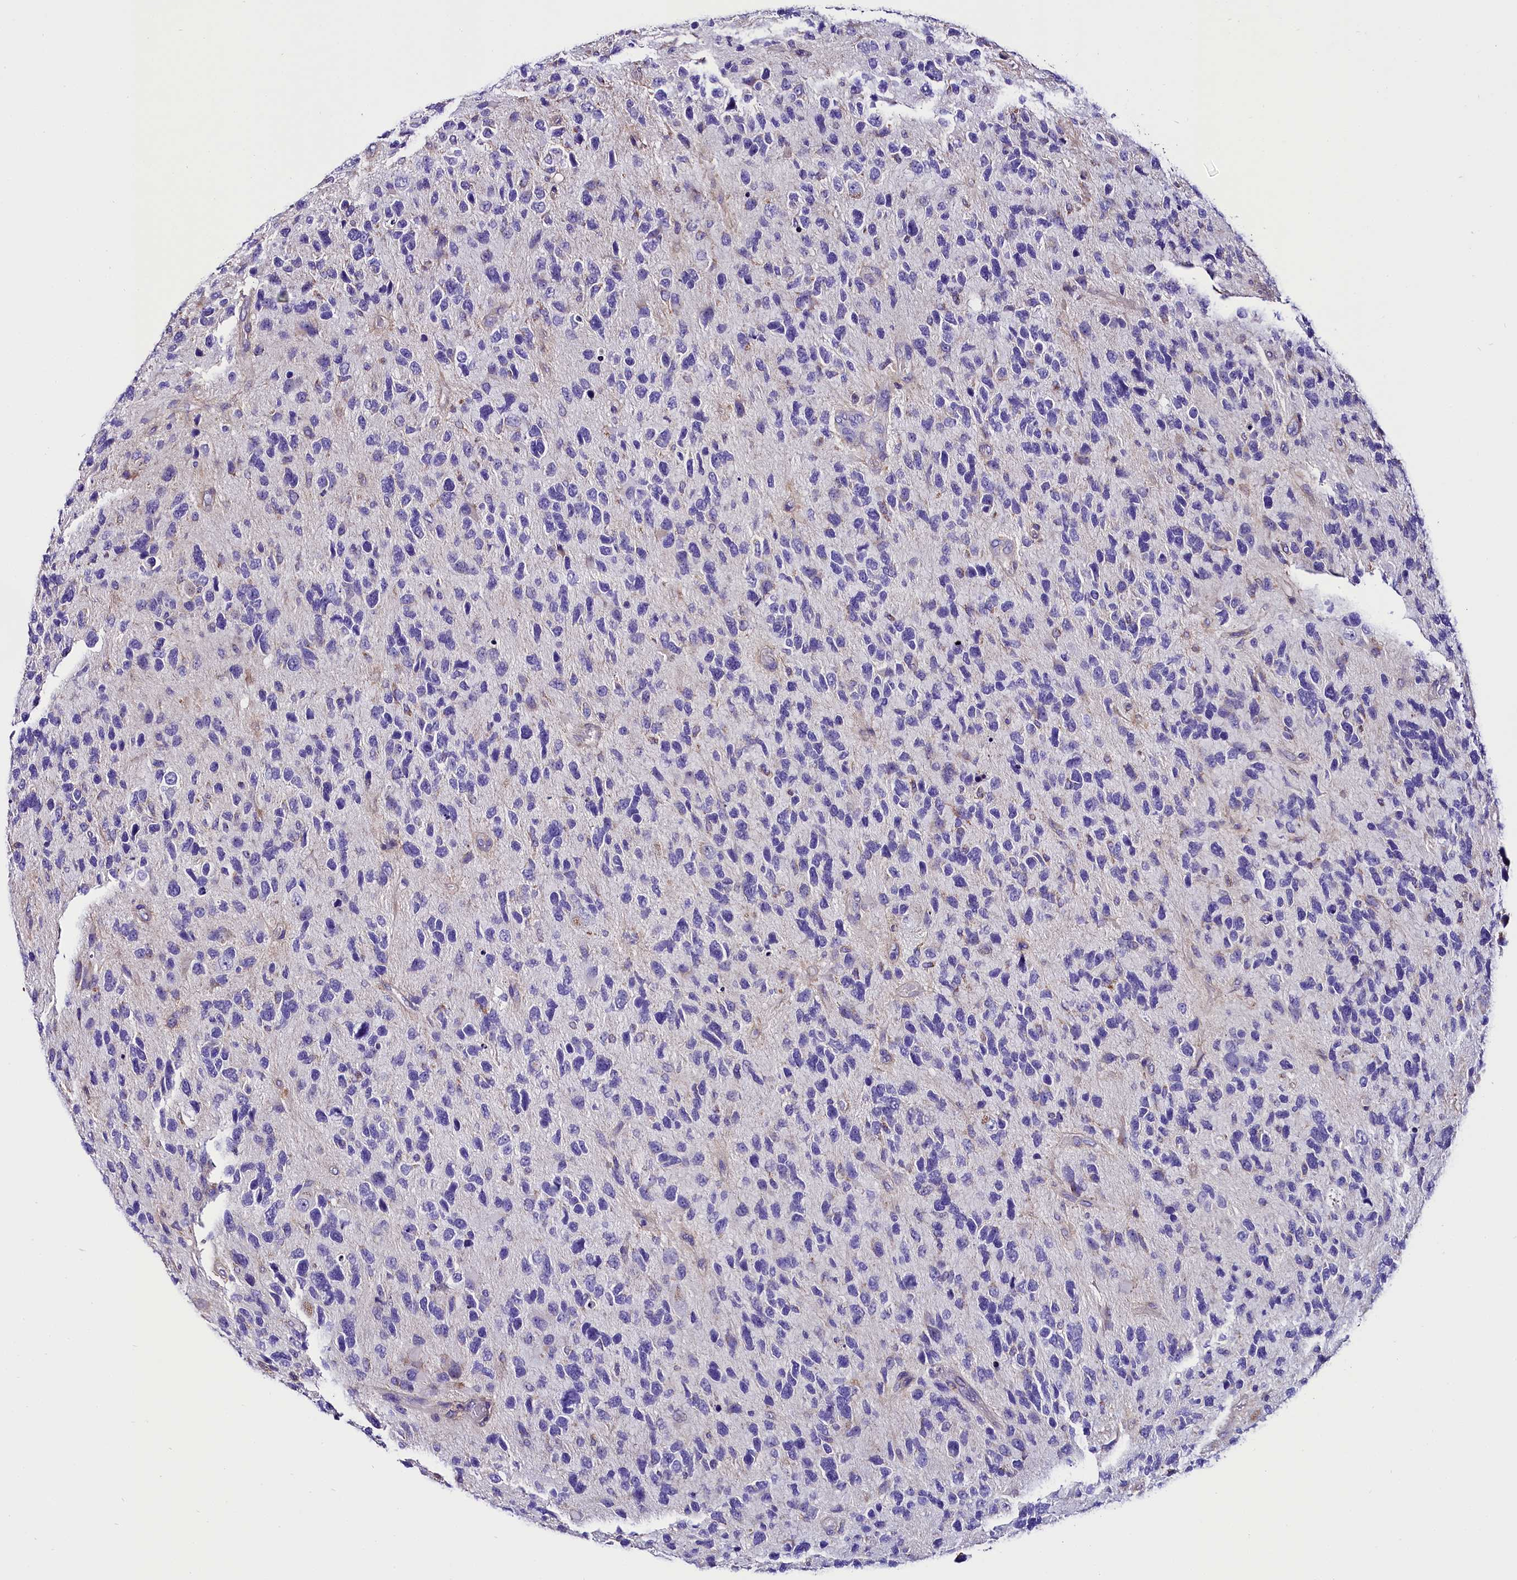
{"staining": {"intensity": "negative", "quantity": "none", "location": "none"}, "tissue": "glioma", "cell_type": "Tumor cells", "image_type": "cancer", "snomed": [{"axis": "morphology", "description": "Glioma, malignant, High grade"}, {"axis": "topography", "description": "Brain"}], "caption": "The IHC image has no significant staining in tumor cells of malignant glioma (high-grade) tissue. Nuclei are stained in blue.", "gene": "ACAA2", "patient": {"sex": "female", "age": 58}}